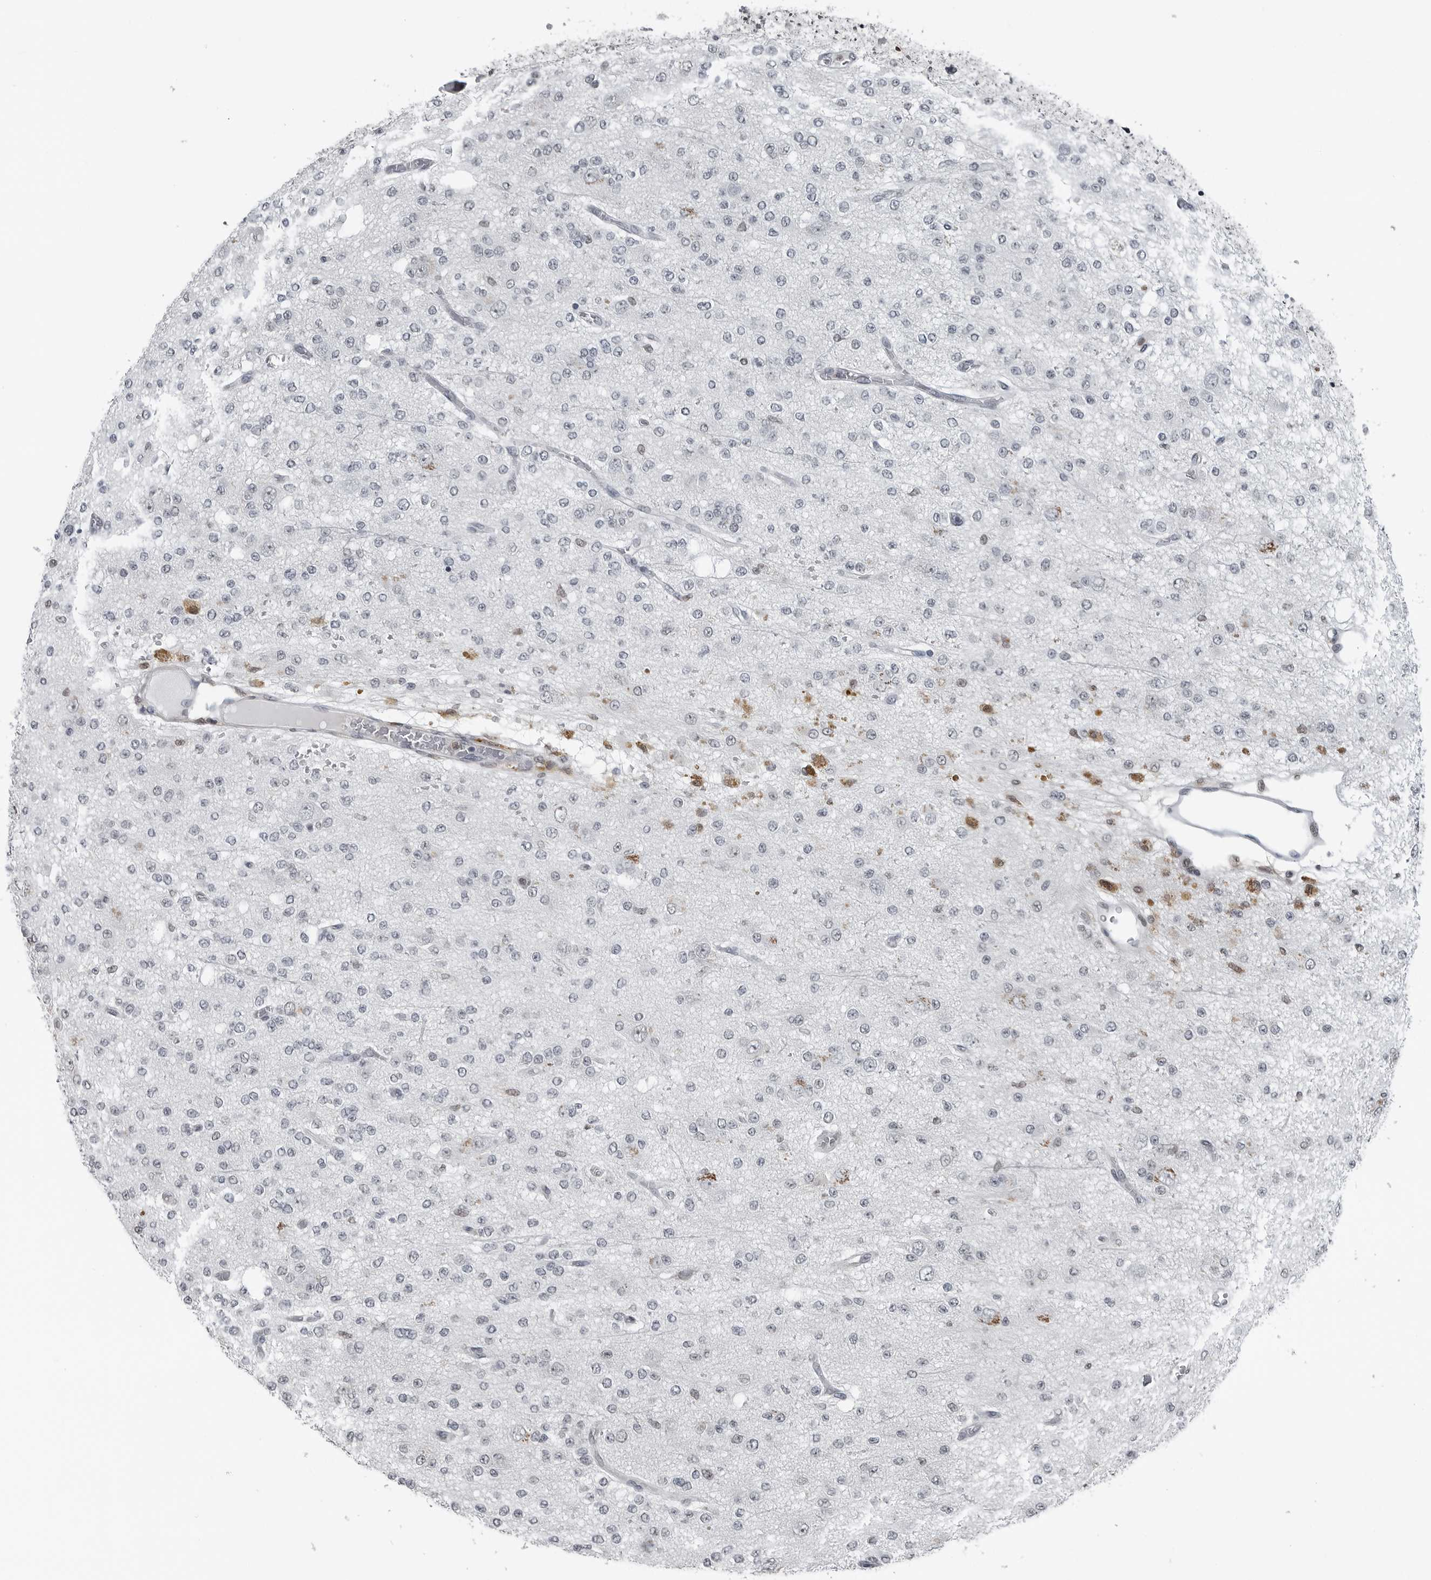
{"staining": {"intensity": "negative", "quantity": "none", "location": "none"}, "tissue": "glioma", "cell_type": "Tumor cells", "image_type": "cancer", "snomed": [{"axis": "morphology", "description": "Glioma, malignant, Low grade"}, {"axis": "topography", "description": "Brain"}], "caption": "The histopathology image reveals no staining of tumor cells in malignant glioma (low-grade). (DAB IHC with hematoxylin counter stain).", "gene": "AKR1A1", "patient": {"sex": "male", "age": 38}}